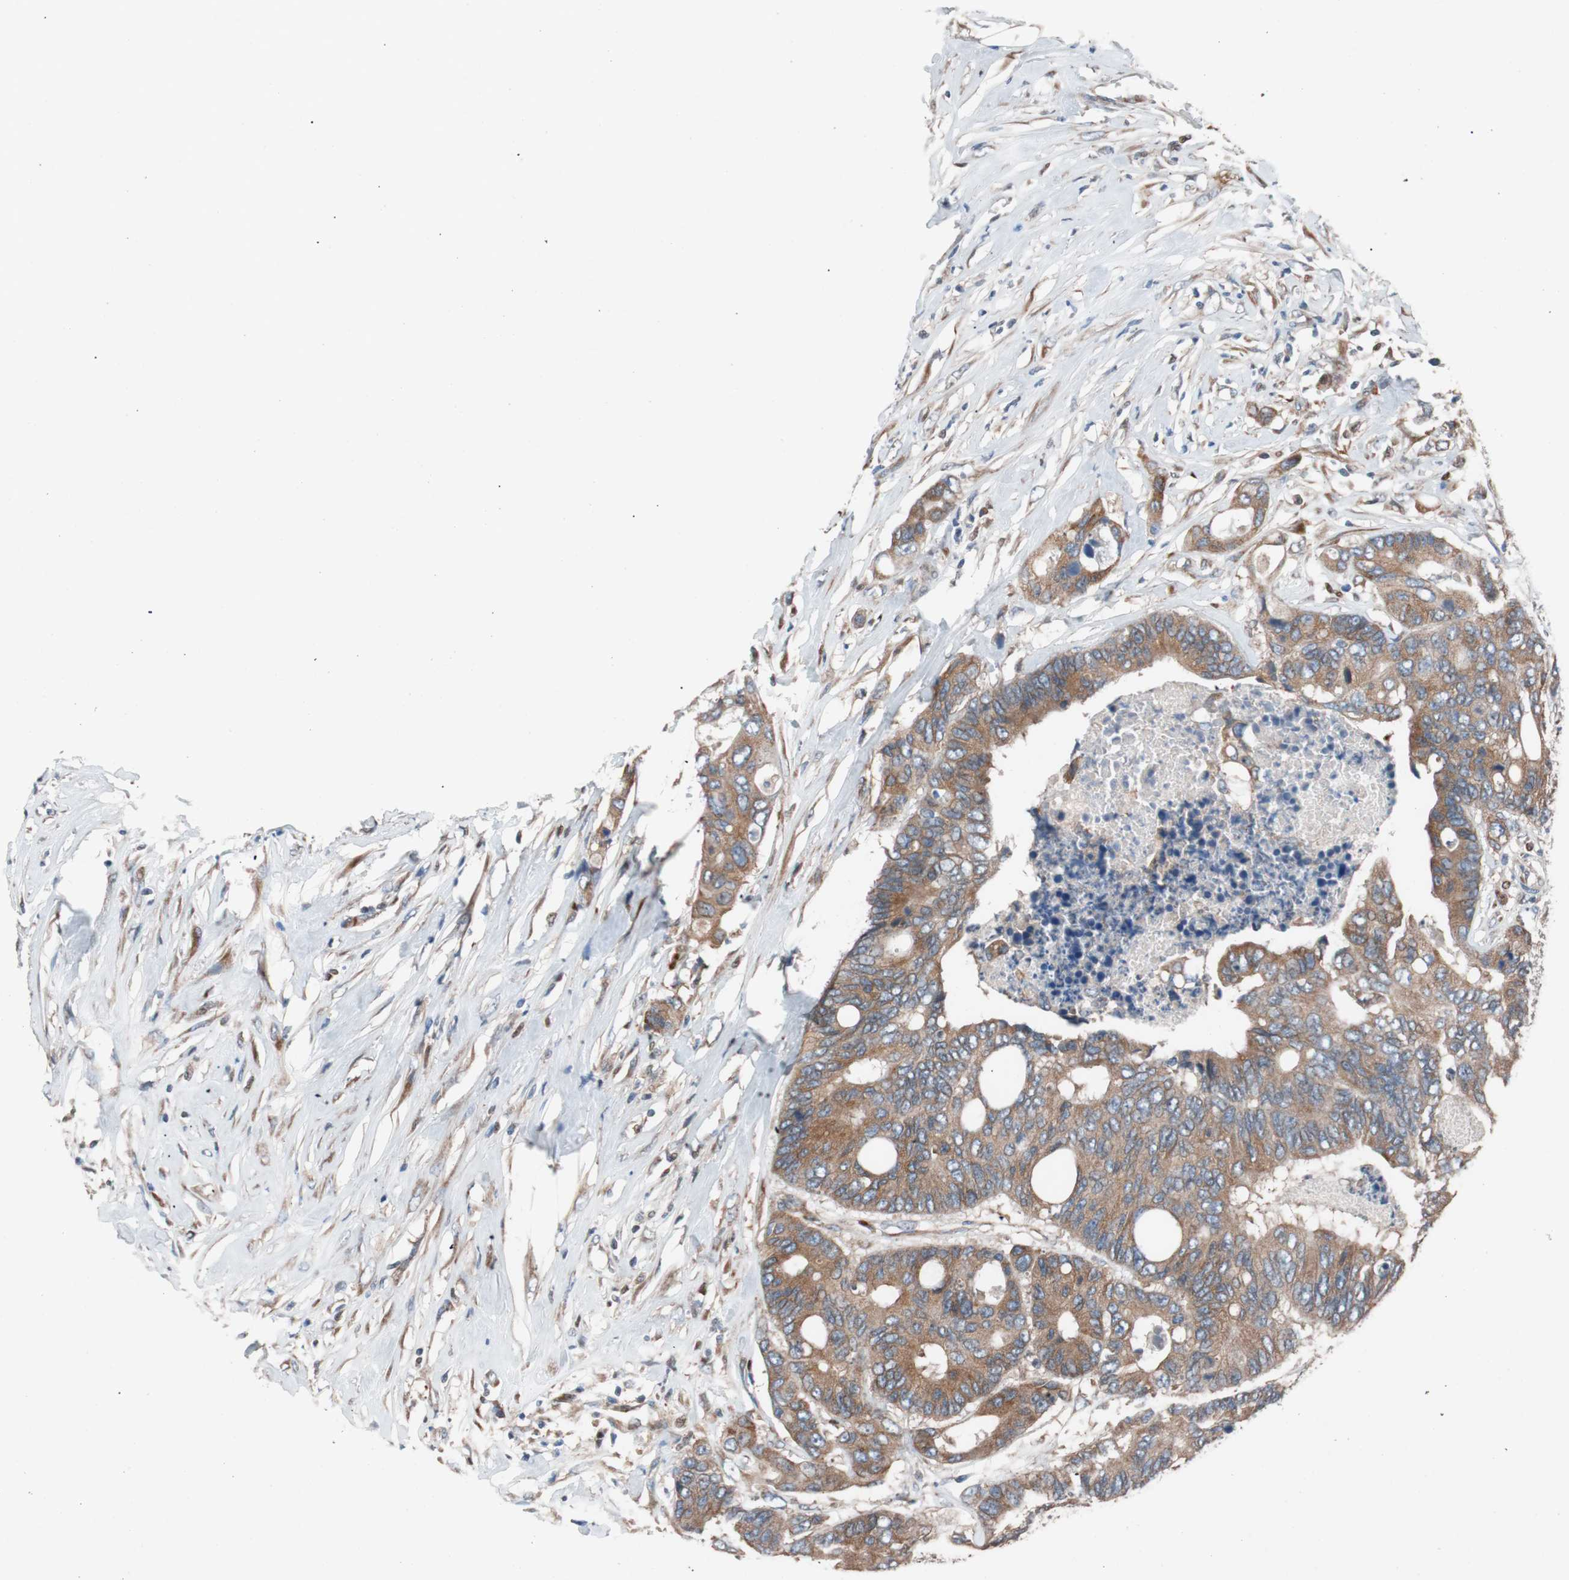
{"staining": {"intensity": "moderate", "quantity": ">75%", "location": "cytoplasmic/membranous"}, "tissue": "colorectal cancer", "cell_type": "Tumor cells", "image_type": "cancer", "snomed": [{"axis": "morphology", "description": "Adenocarcinoma, NOS"}, {"axis": "topography", "description": "Rectum"}], "caption": "A medium amount of moderate cytoplasmic/membranous staining is seen in about >75% of tumor cells in colorectal adenocarcinoma tissue.", "gene": "FAAH", "patient": {"sex": "male", "age": 55}}